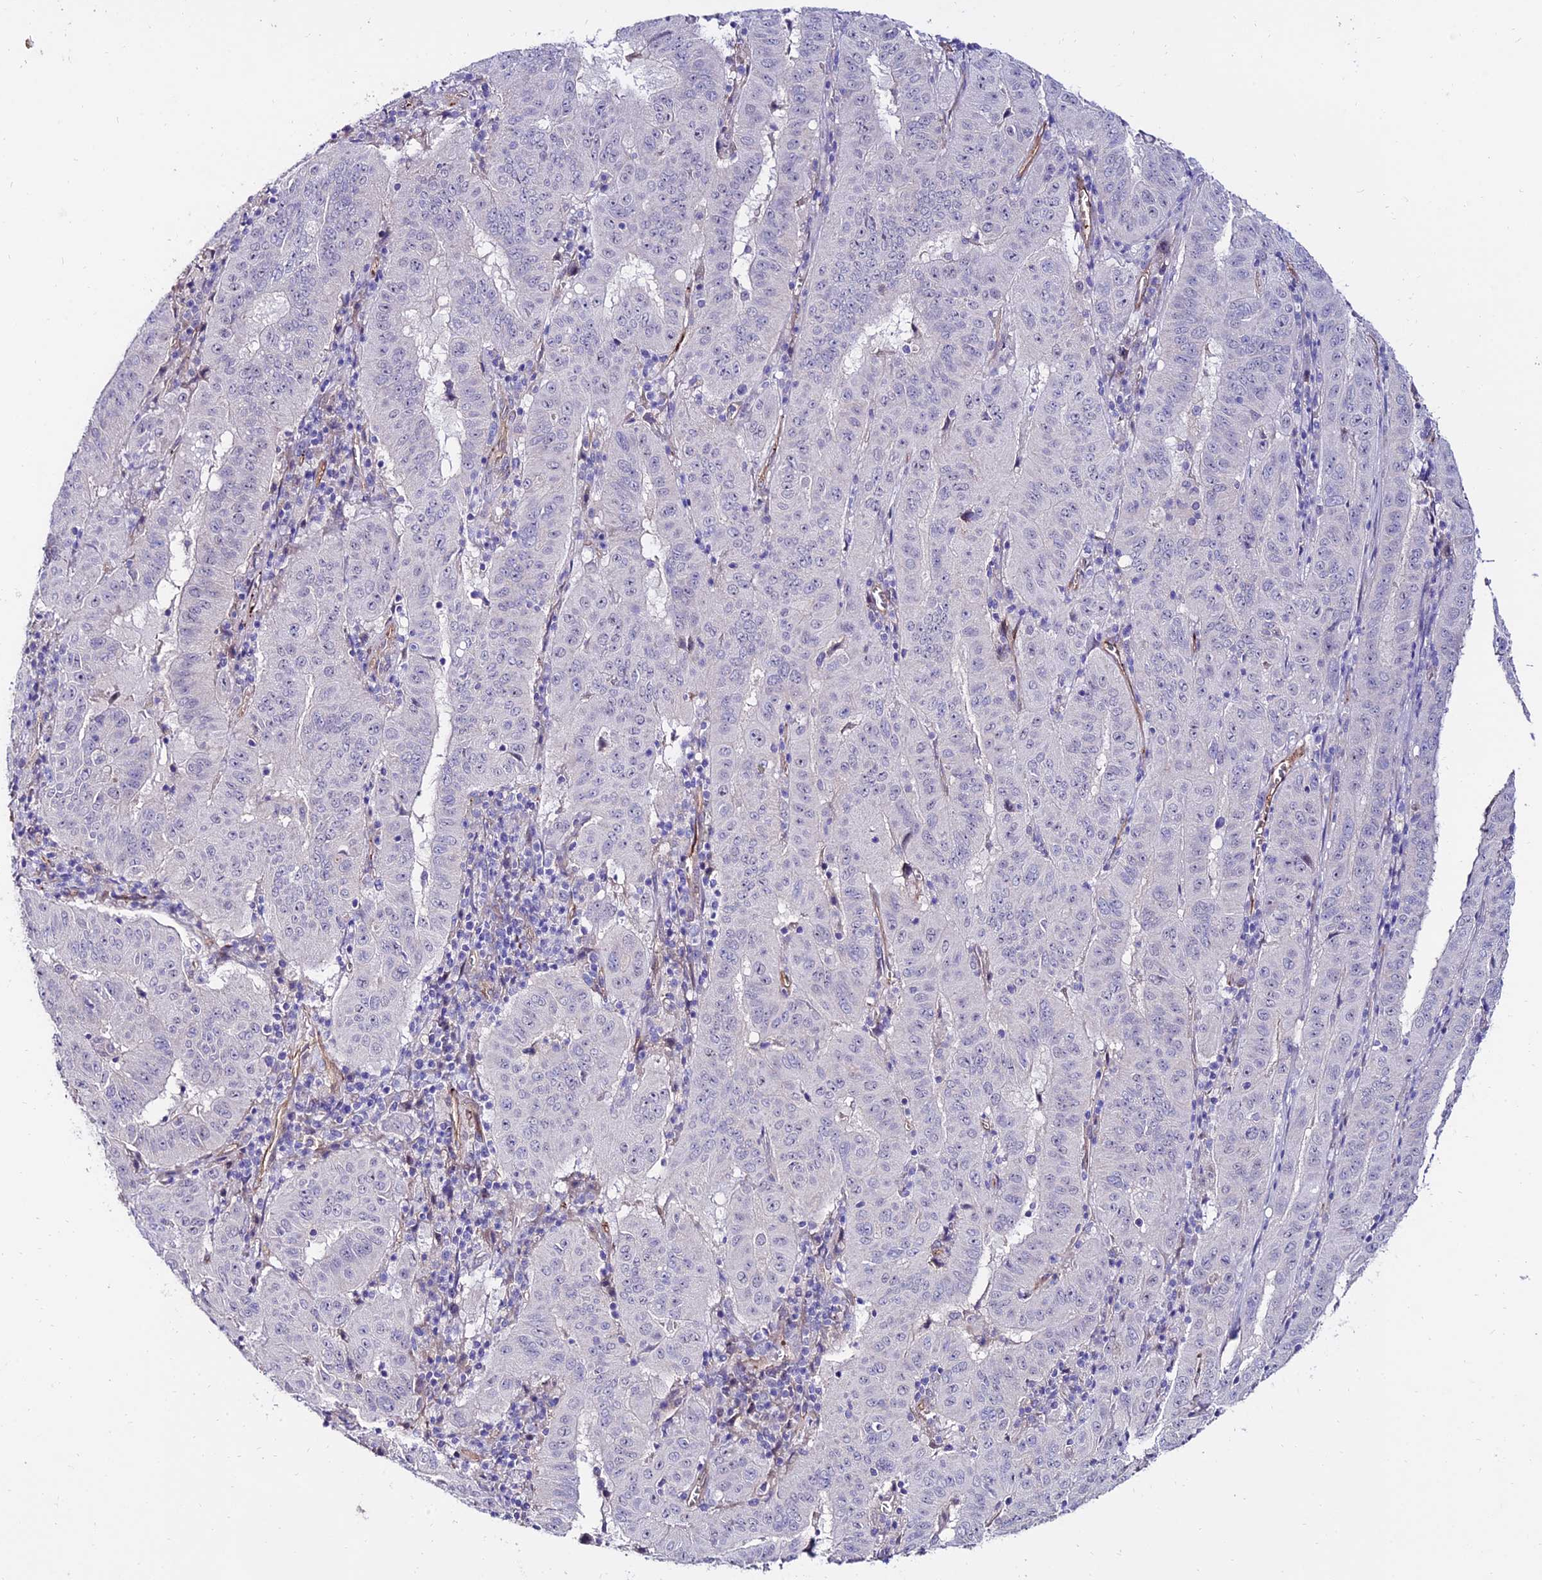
{"staining": {"intensity": "negative", "quantity": "none", "location": "none"}, "tissue": "pancreatic cancer", "cell_type": "Tumor cells", "image_type": "cancer", "snomed": [{"axis": "morphology", "description": "Adenocarcinoma, NOS"}, {"axis": "topography", "description": "Pancreas"}], "caption": "An IHC photomicrograph of adenocarcinoma (pancreatic) is shown. There is no staining in tumor cells of adenocarcinoma (pancreatic).", "gene": "ALDH3B2", "patient": {"sex": "male", "age": 63}}